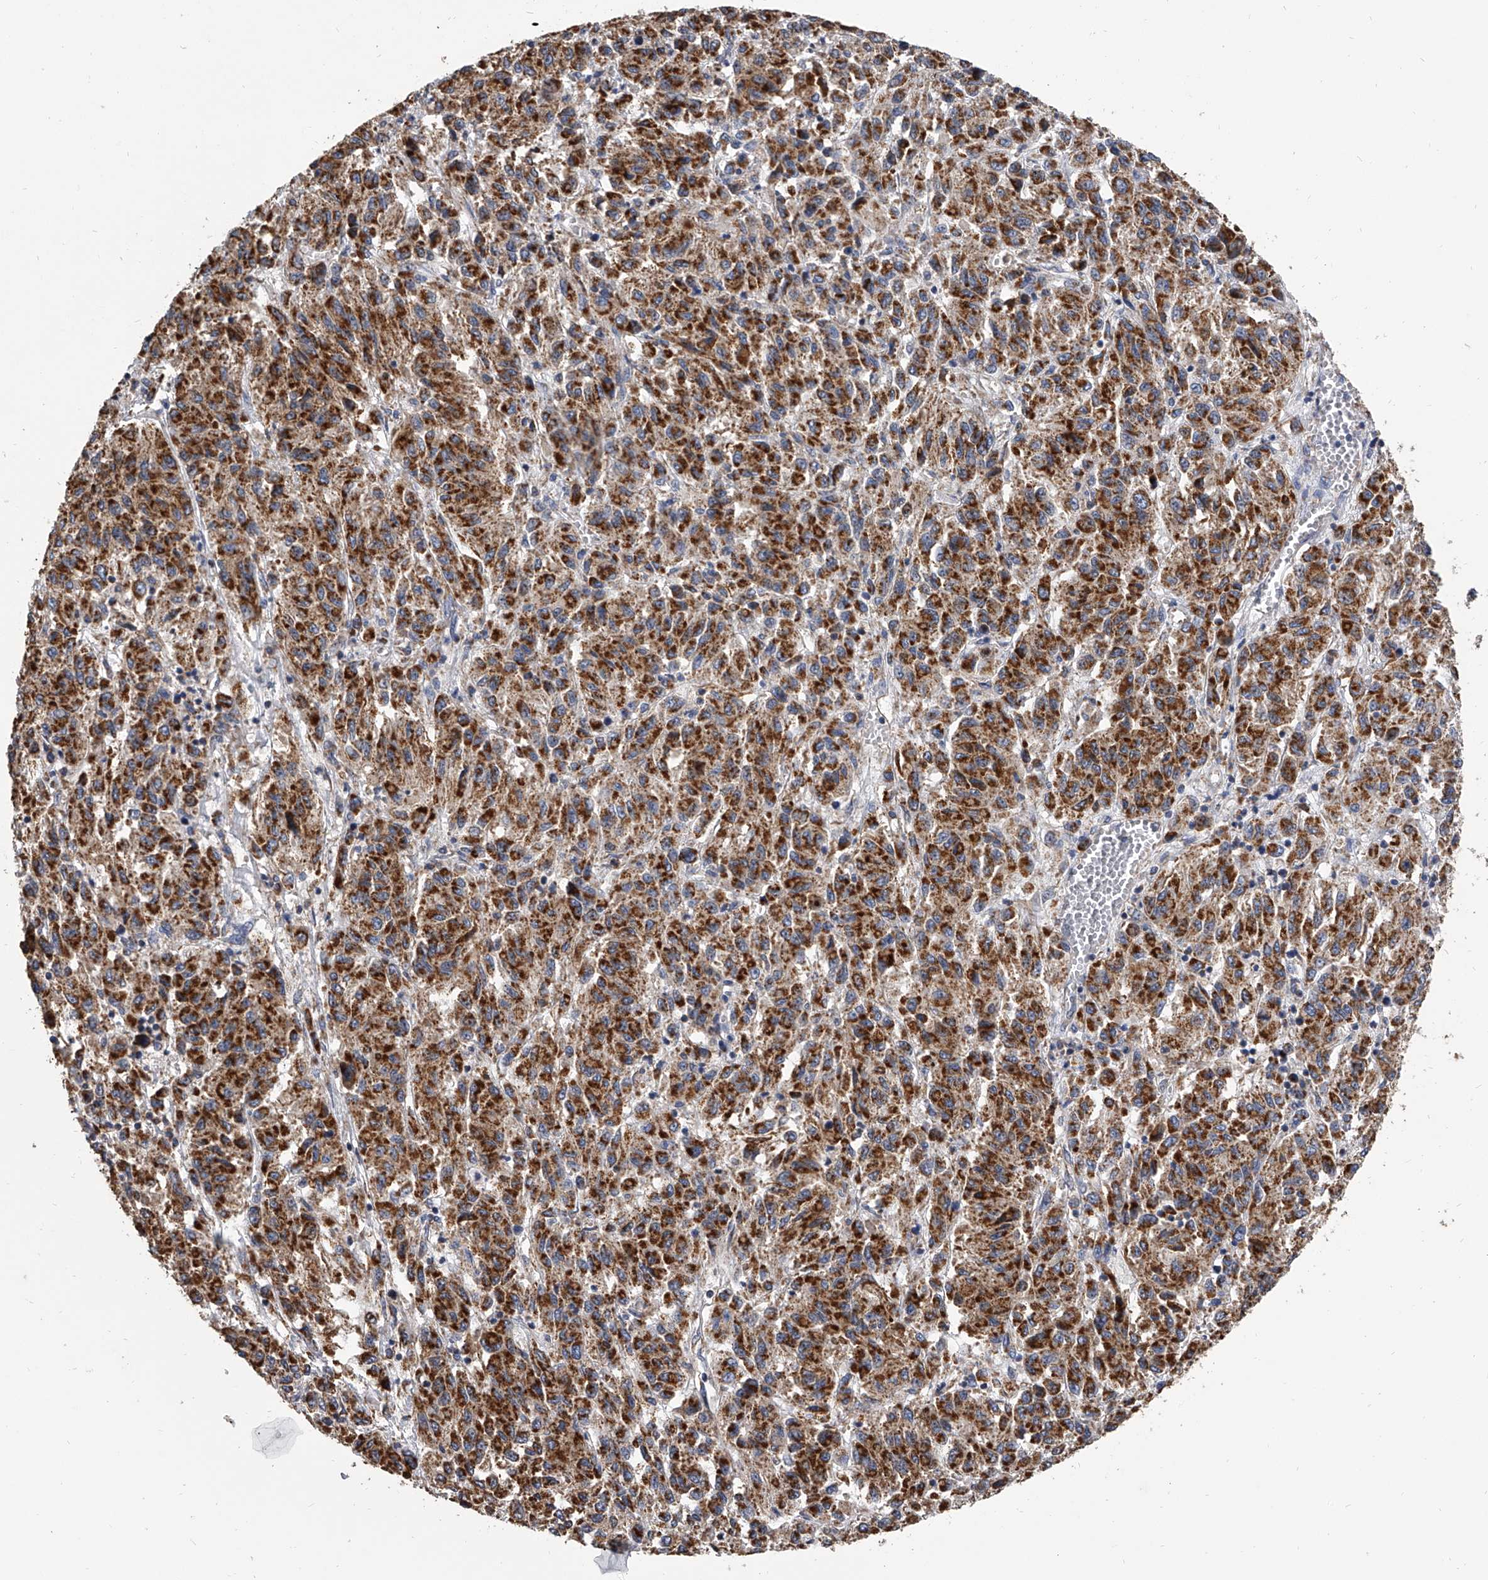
{"staining": {"intensity": "strong", "quantity": ">75%", "location": "cytoplasmic/membranous"}, "tissue": "melanoma", "cell_type": "Tumor cells", "image_type": "cancer", "snomed": [{"axis": "morphology", "description": "Malignant melanoma, Metastatic site"}, {"axis": "topography", "description": "Lung"}], "caption": "Protein staining of malignant melanoma (metastatic site) tissue reveals strong cytoplasmic/membranous positivity in about >75% of tumor cells. The staining was performed using DAB to visualize the protein expression in brown, while the nuclei were stained in blue with hematoxylin (Magnification: 20x).", "gene": "MRPL28", "patient": {"sex": "male", "age": 64}}